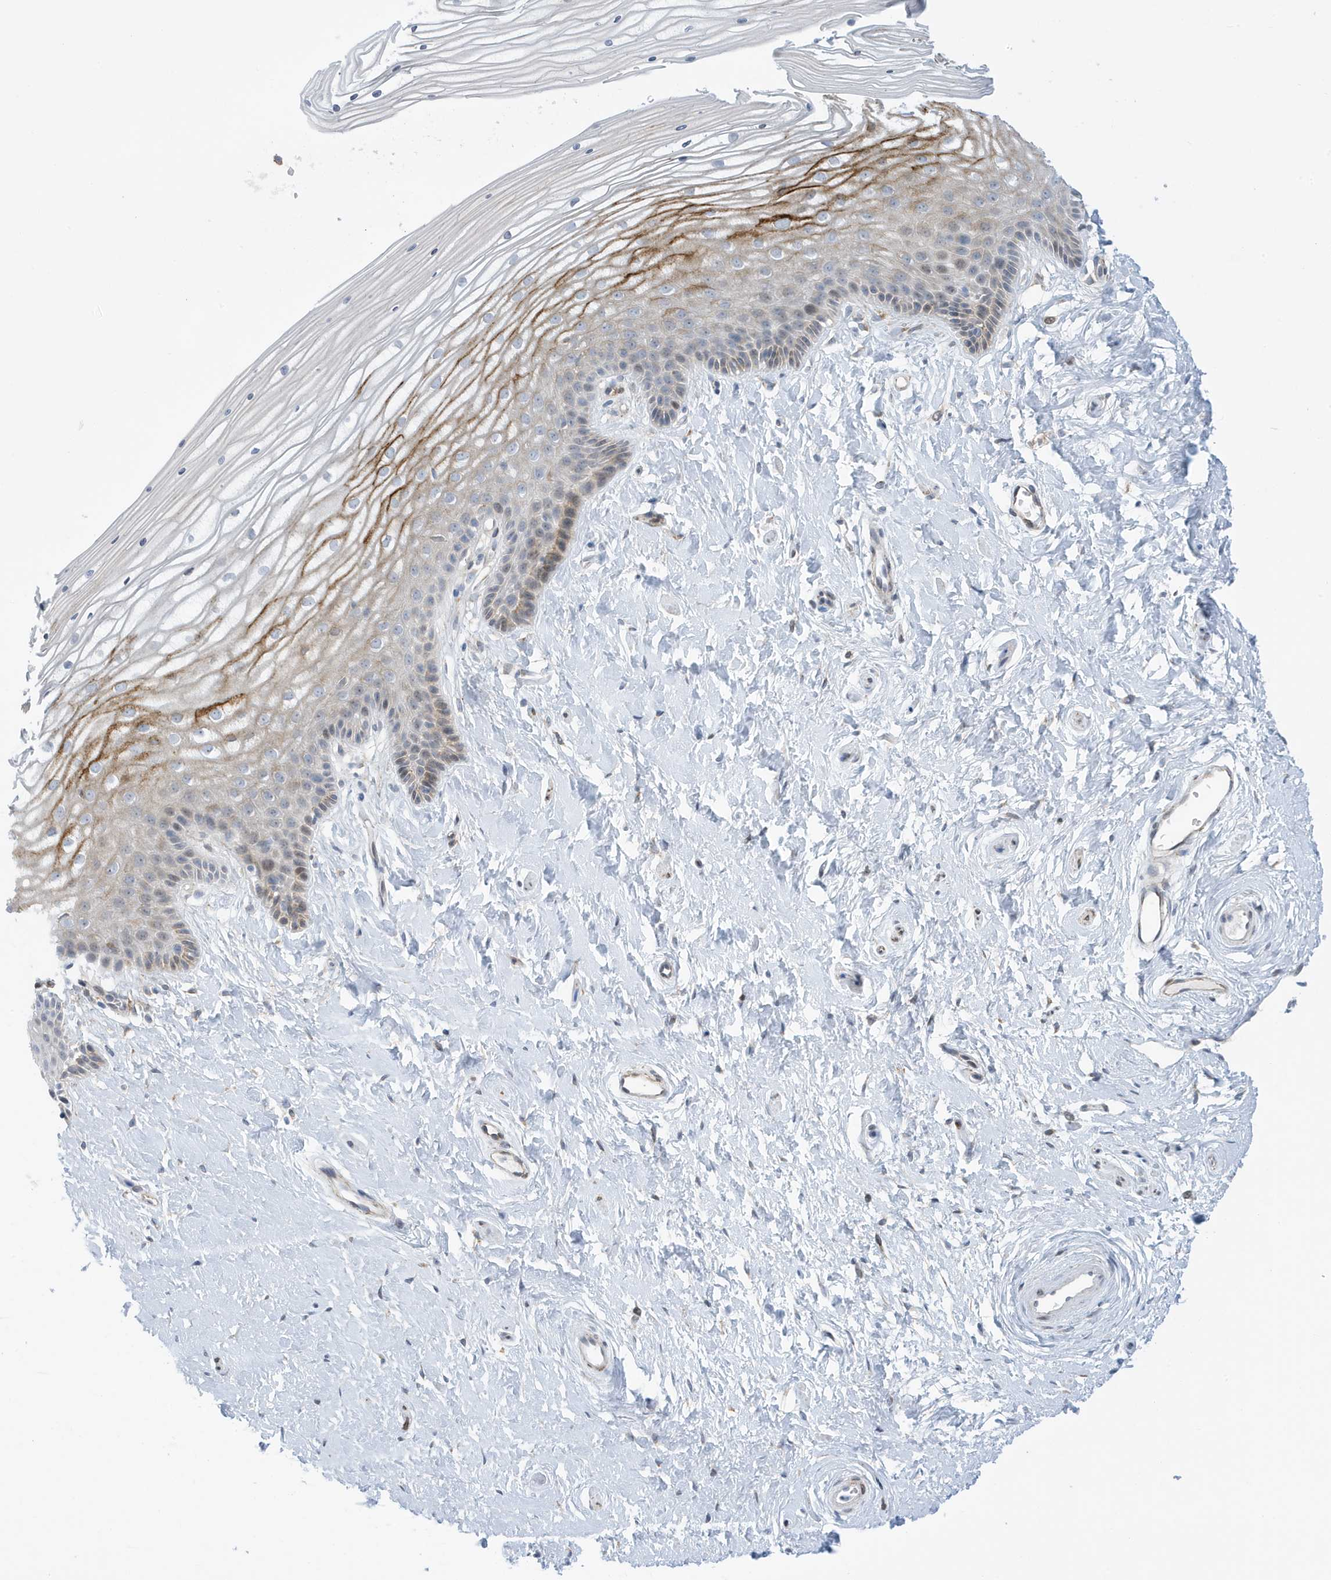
{"staining": {"intensity": "moderate", "quantity": "<25%", "location": "cytoplasmic/membranous"}, "tissue": "vagina", "cell_type": "Squamous epithelial cells", "image_type": "normal", "snomed": [{"axis": "morphology", "description": "Normal tissue, NOS"}, {"axis": "topography", "description": "Vagina"}, {"axis": "topography", "description": "Cervix"}], "caption": "The image shows a brown stain indicating the presence of a protein in the cytoplasmic/membranous of squamous epithelial cells in vagina. (DAB IHC with brightfield microscopy, high magnification).", "gene": "SEMA3F", "patient": {"sex": "female", "age": 40}}